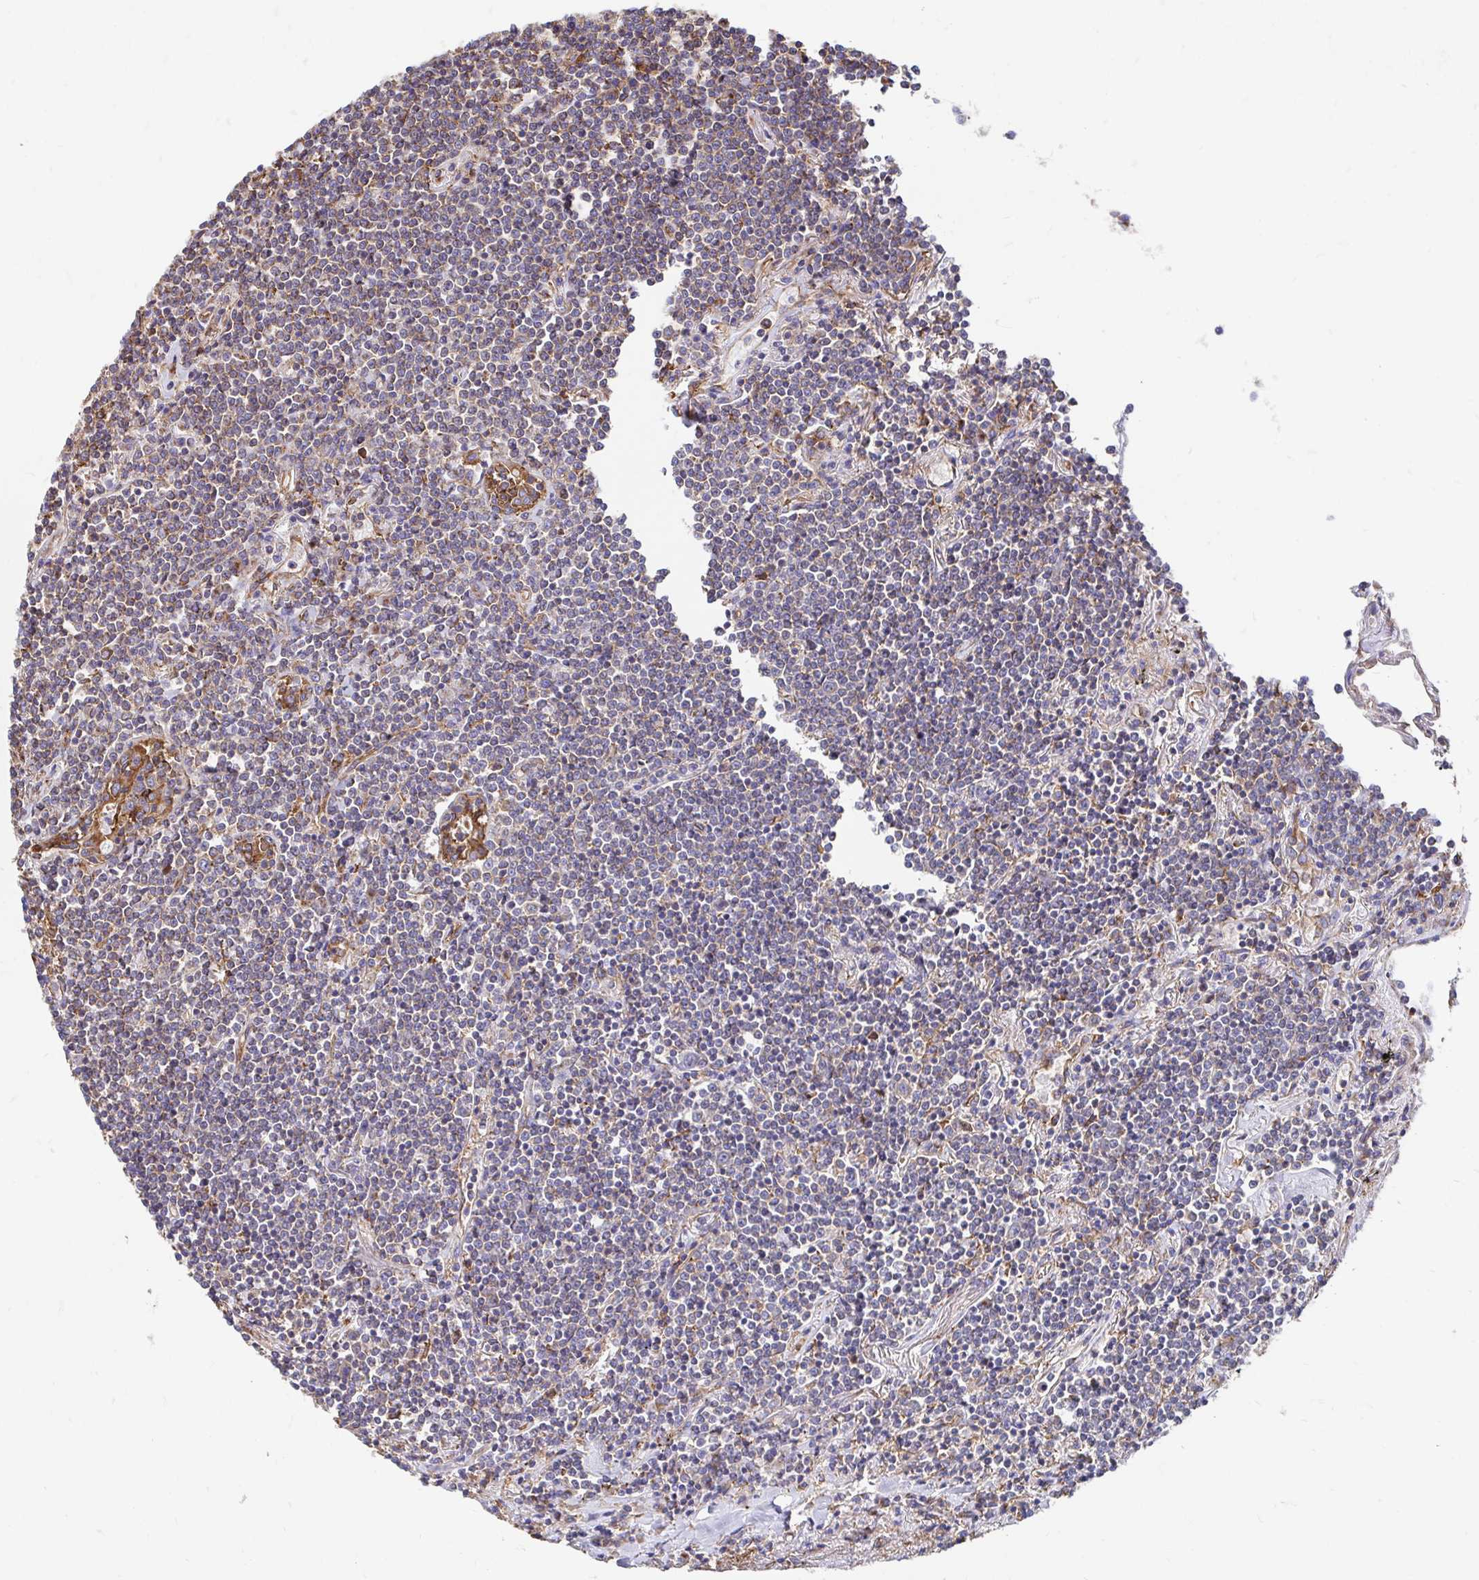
{"staining": {"intensity": "weak", "quantity": "25%-75%", "location": "cytoplasmic/membranous"}, "tissue": "lymphoma", "cell_type": "Tumor cells", "image_type": "cancer", "snomed": [{"axis": "morphology", "description": "Malignant lymphoma, non-Hodgkin's type, Low grade"}, {"axis": "topography", "description": "Lung"}], "caption": "About 25%-75% of tumor cells in human low-grade malignant lymphoma, non-Hodgkin's type exhibit weak cytoplasmic/membranous protein staining as visualized by brown immunohistochemical staining.", "gene": "CLTC", "patient": {"sex": "female", "age": 71}}